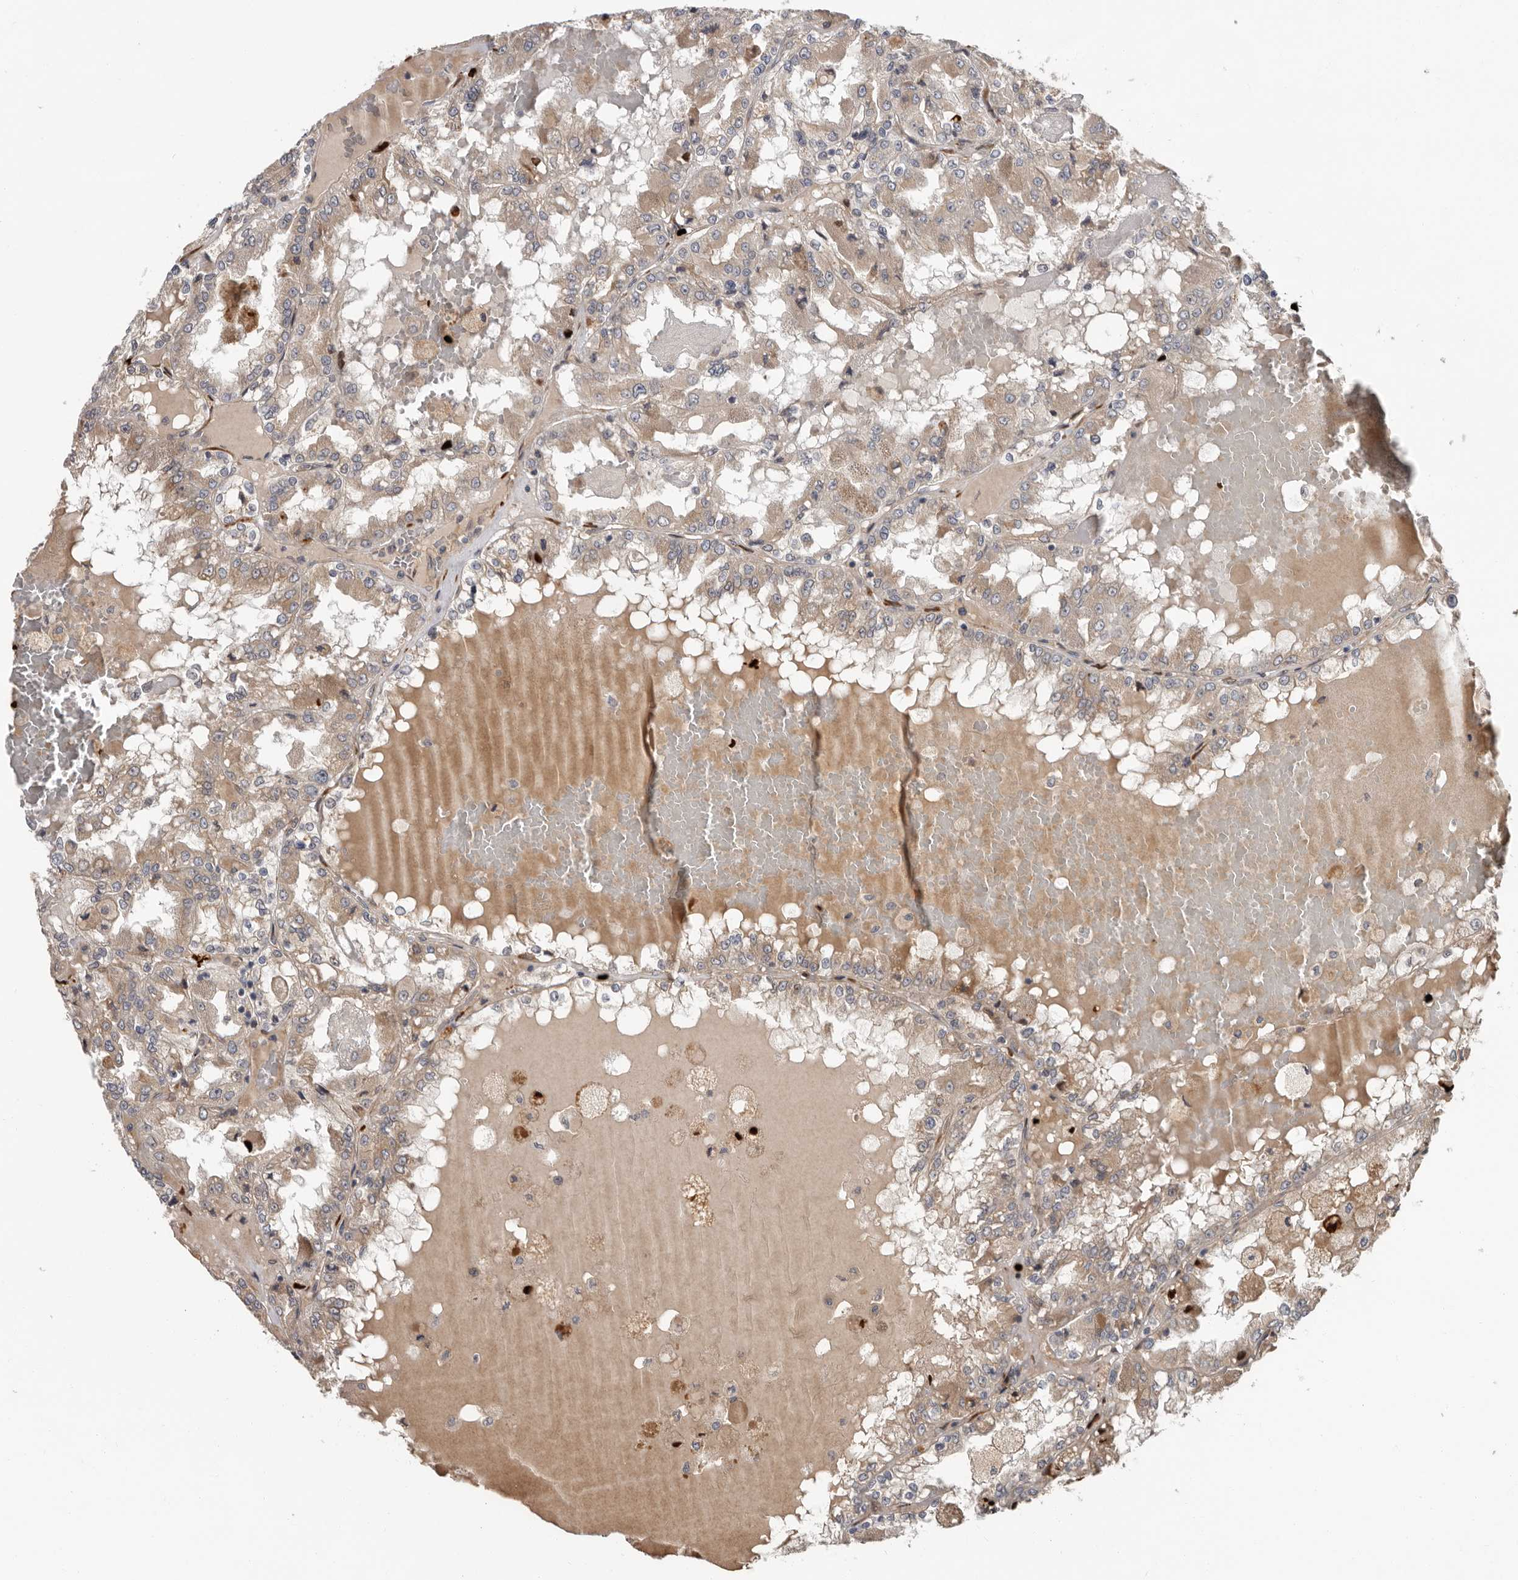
{"staining": {"intensity": "weak", "quantity": ">75%", "location": "cytoplasmic/membranous"}, "tissue": "renal cancer", "cell_type": "Tumor cells", "image_type": "cancer", "snomed": [{"axis": "morphology", "description": "Adenocarcinoma, NOS"}, {"axis": "topography", "description": "Kidney"}], "caption": "A micrograph showing weak cytoplasmic/membranous expression in about >75% of tumor cells in renal adenocarcinoma, as visualized by brown immunohistochemical staining.", "gene": "MTF1", "patient": {"sex": "female", "age": 56}}